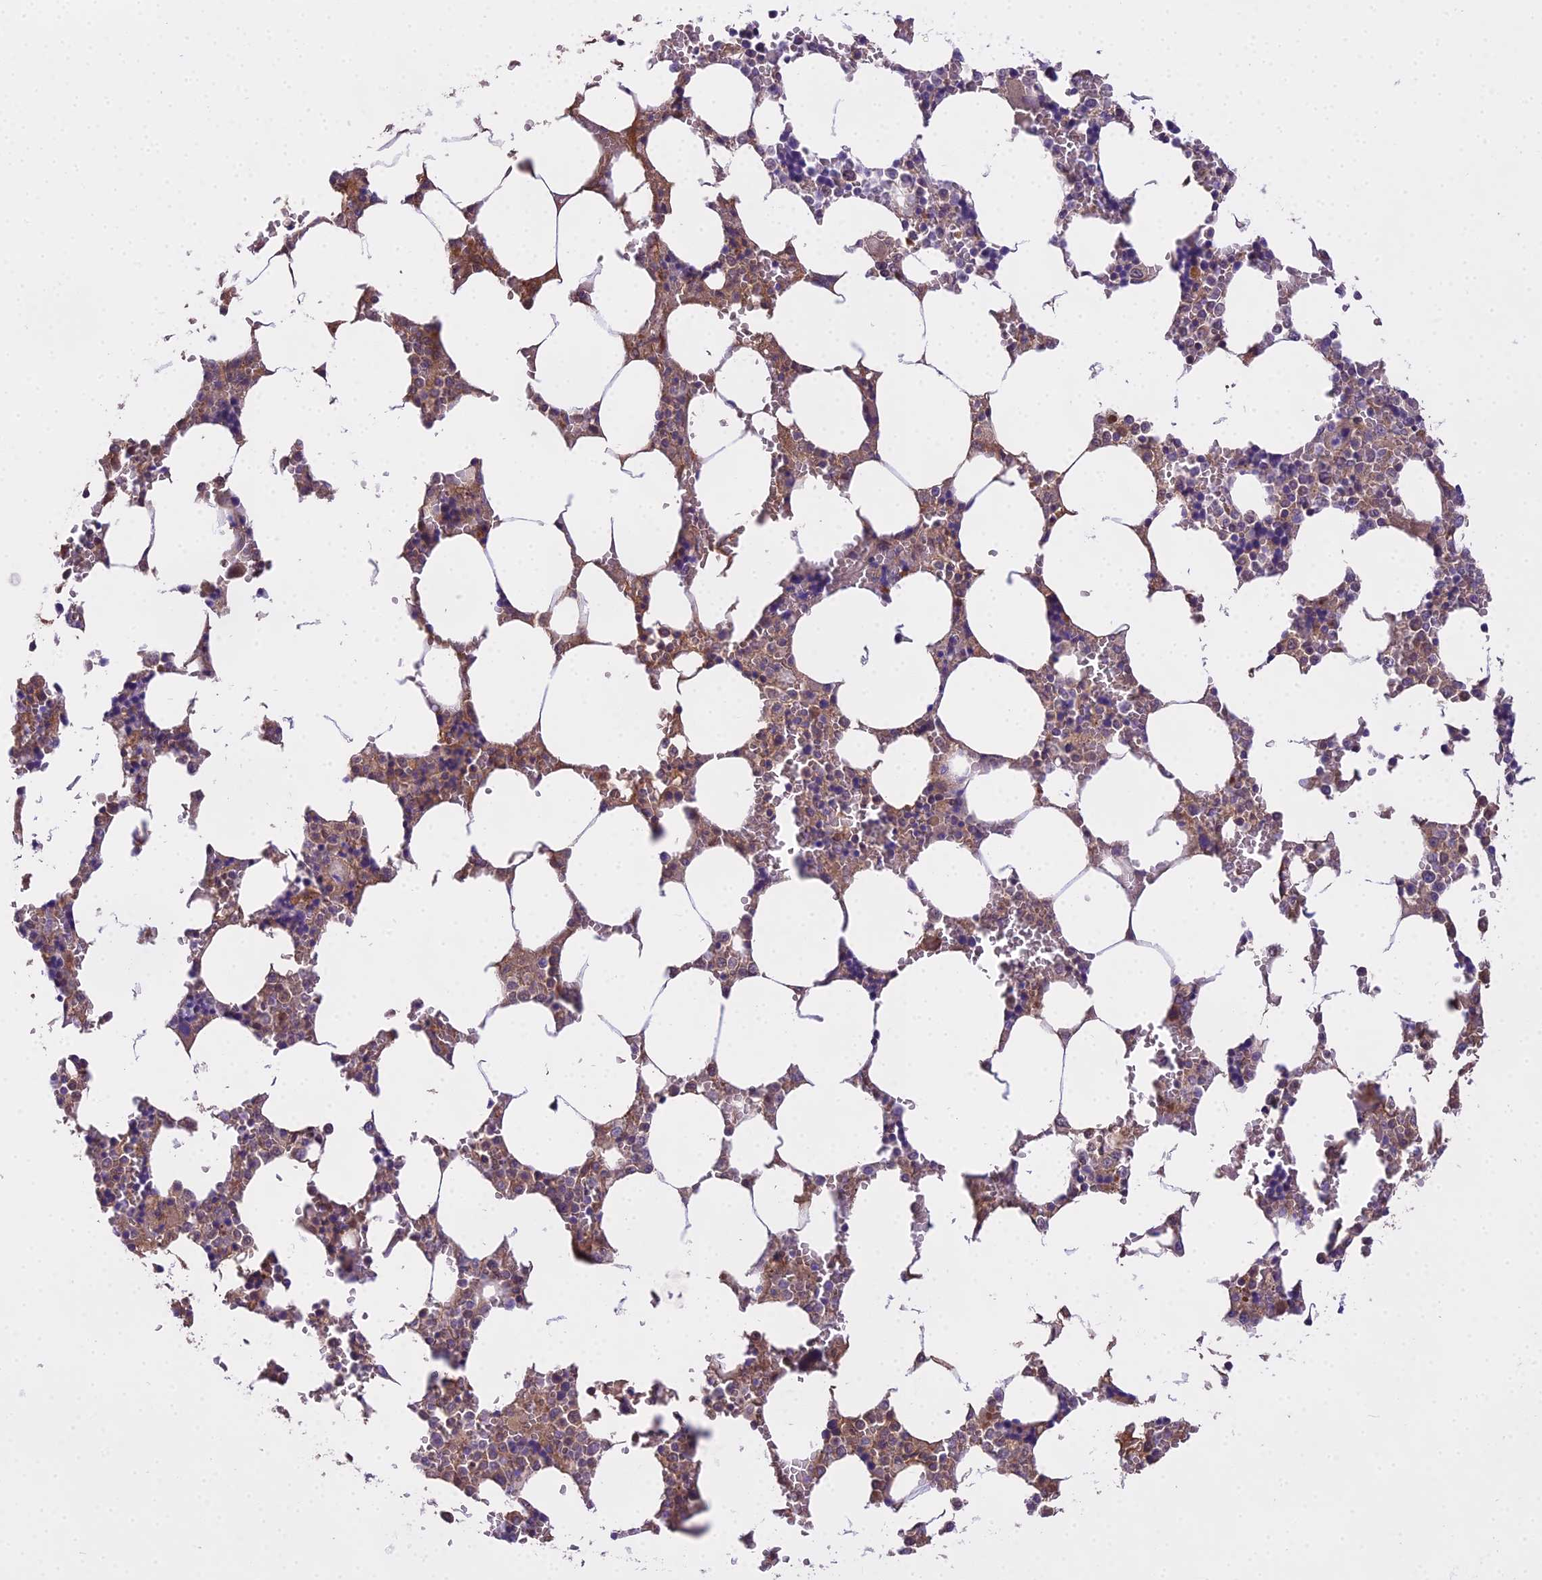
{"staining": {"intensity": "weak", "quantity": "<25%", "location": "cytoplasmic/membranous,nuclear"}, "tissue": "bone marrow", "cell_type": "Hematopoietic cells", "image_type": "normal", "snomed": [{"axis": "morphology", "description": "Normal tissue, NOS"}, {"axis": "topography", "description": "Bone marrow"}], "caption": "Bone marrow was stained to show a protein in brown. There is no significant staining in hematopoietic cells. (DAB (3,3'-diaminobenzidine) immunohistochemistry with hematoxylin counter stain).", "gene": "MAT2A", "patient": {"sex": "male", "age": 64}}